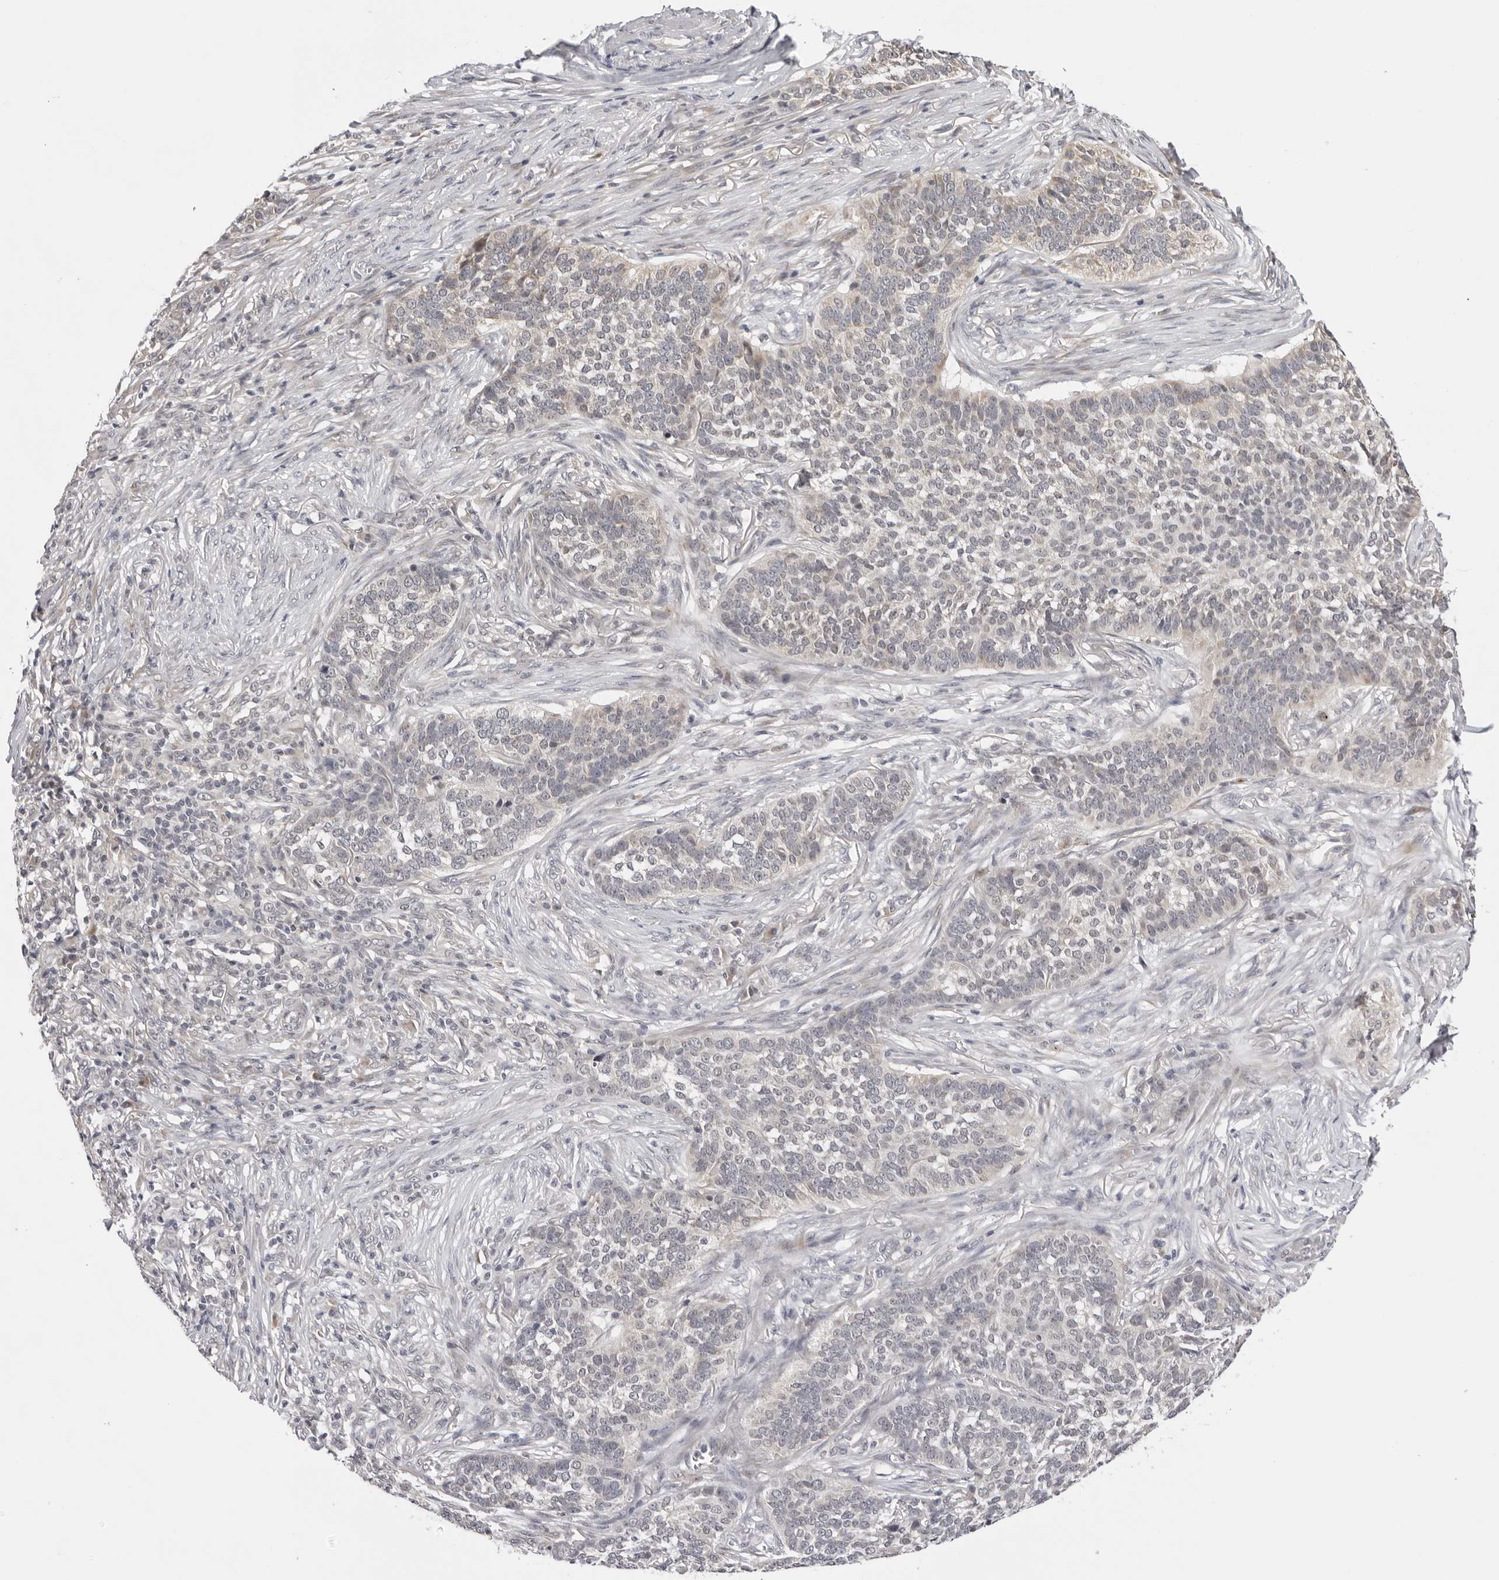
{"staining": {"intensity": "weak", "quantity": "<25%", "location": "cytoplasmic/membranous"}, "tissue": "skin cancer", "cell_type": "Tumor cells", "image_type": "cancer", "snomed": [{"axis": "morphology", "description": "Basal cell carcinoma"}, {"axis": "topography", "description": "Skin"}], "caption": "High magnification brightfield microscopy of skin basal cell carcinoma stained with DAB (brown) and counterstained with hematoxylin (blue): tumor cells show no significant expression.", "gene": "PRUNE1", "patient": {"sex": "male", "age": 85}}